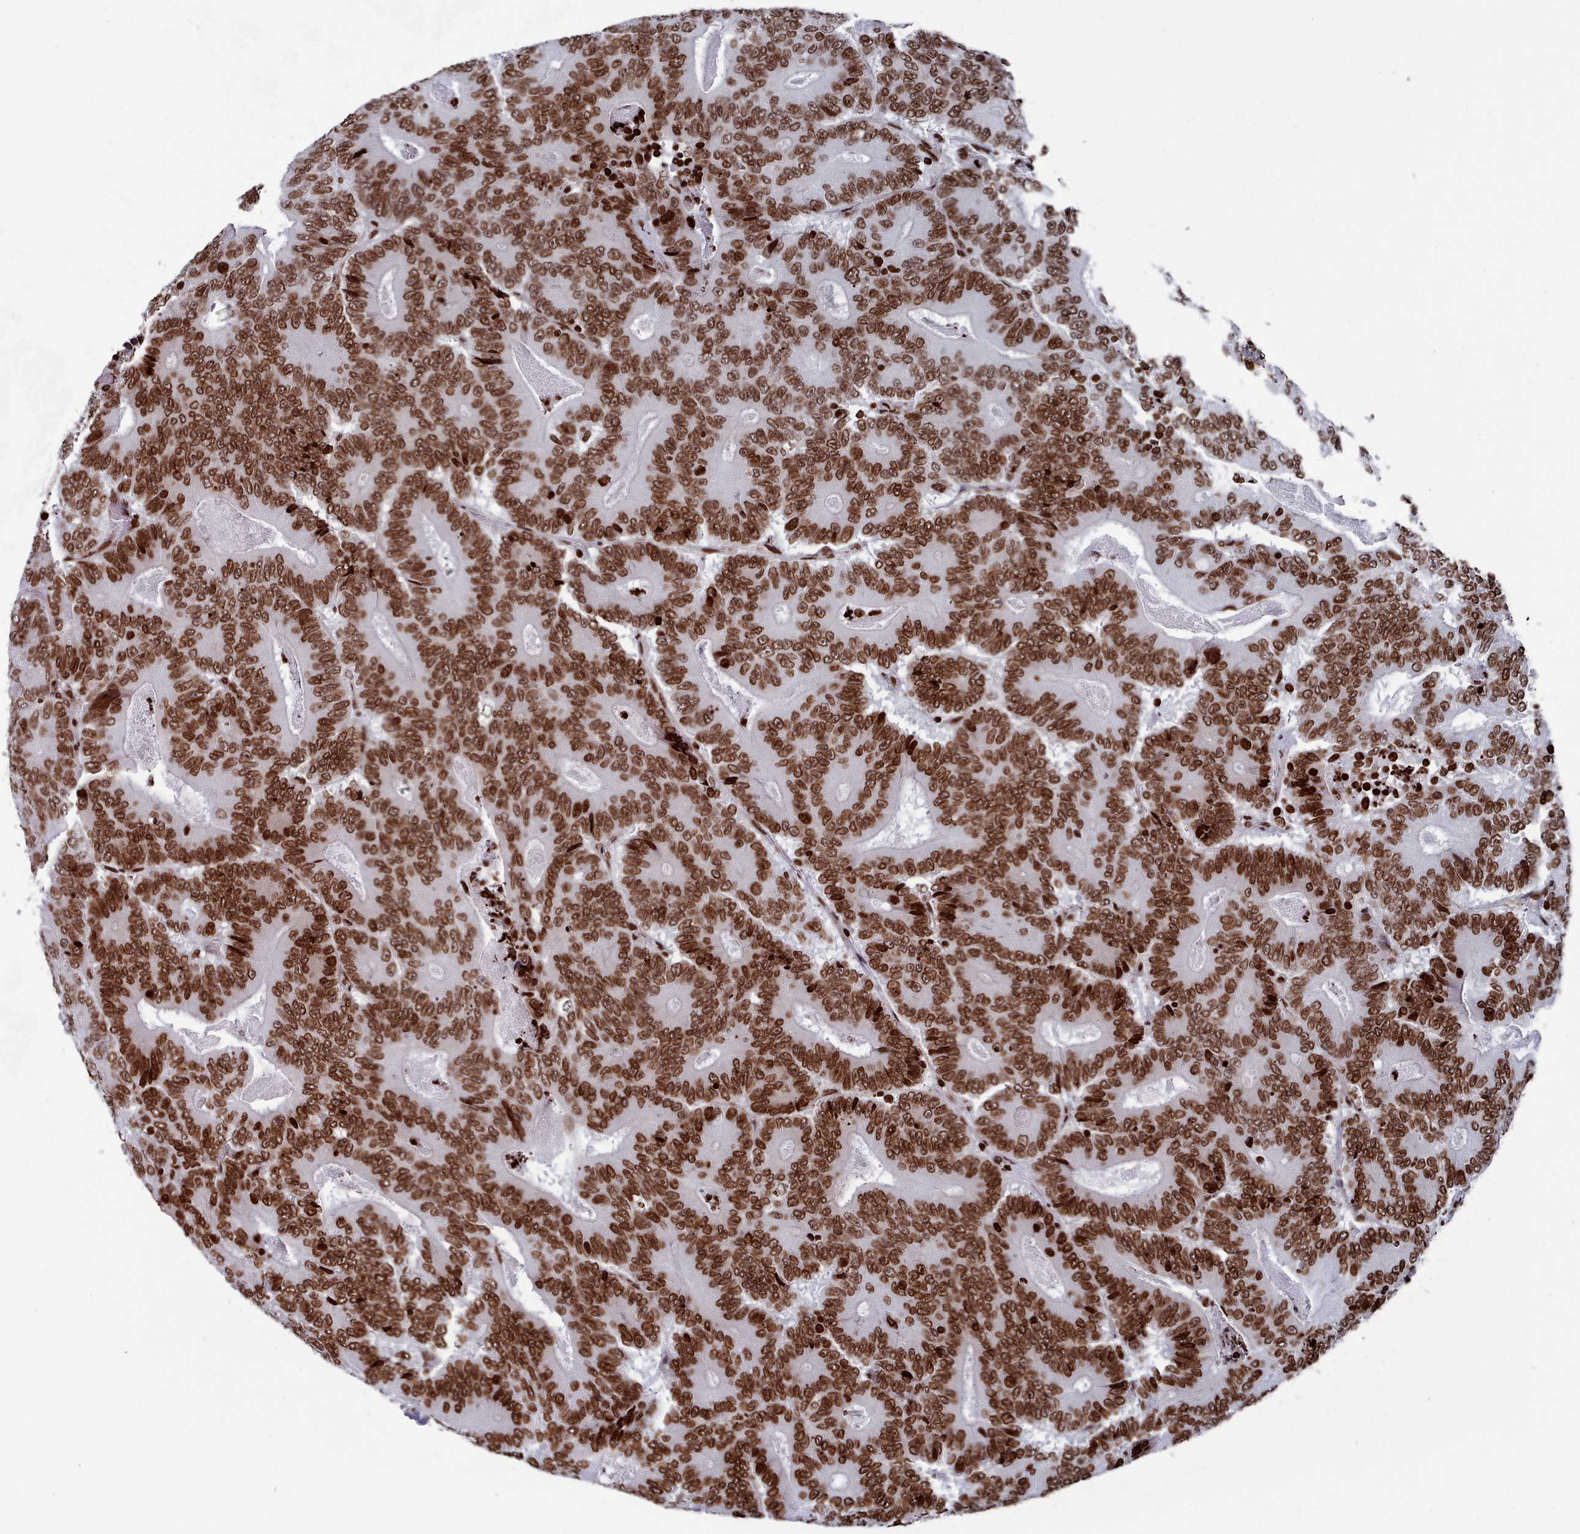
{"staining": {"intensity": "strong", "quantity": ">75%", "location": "cytoplasmic/membranous,nuclear"}, "tissue": "colorectal cancer", "cell_type": "Tumor cells", "image_type": "cancer", "snomed": [{"axis": "morphology", "description": "Adenocarcinoma, NOS"}, {"axis": "topography", "description": "Colon"}], "caption": "Colorectal cancer stained with DAB (3,3'-diaminobenzidine) immunohistochemistry (IHC) reveals high levels of strong cytoplasmic/membranous and nuclear staining in approximately >75% of tumor cells.", "gene": "PCDHB12", "patient": {"sex": "male", "age": 83}}